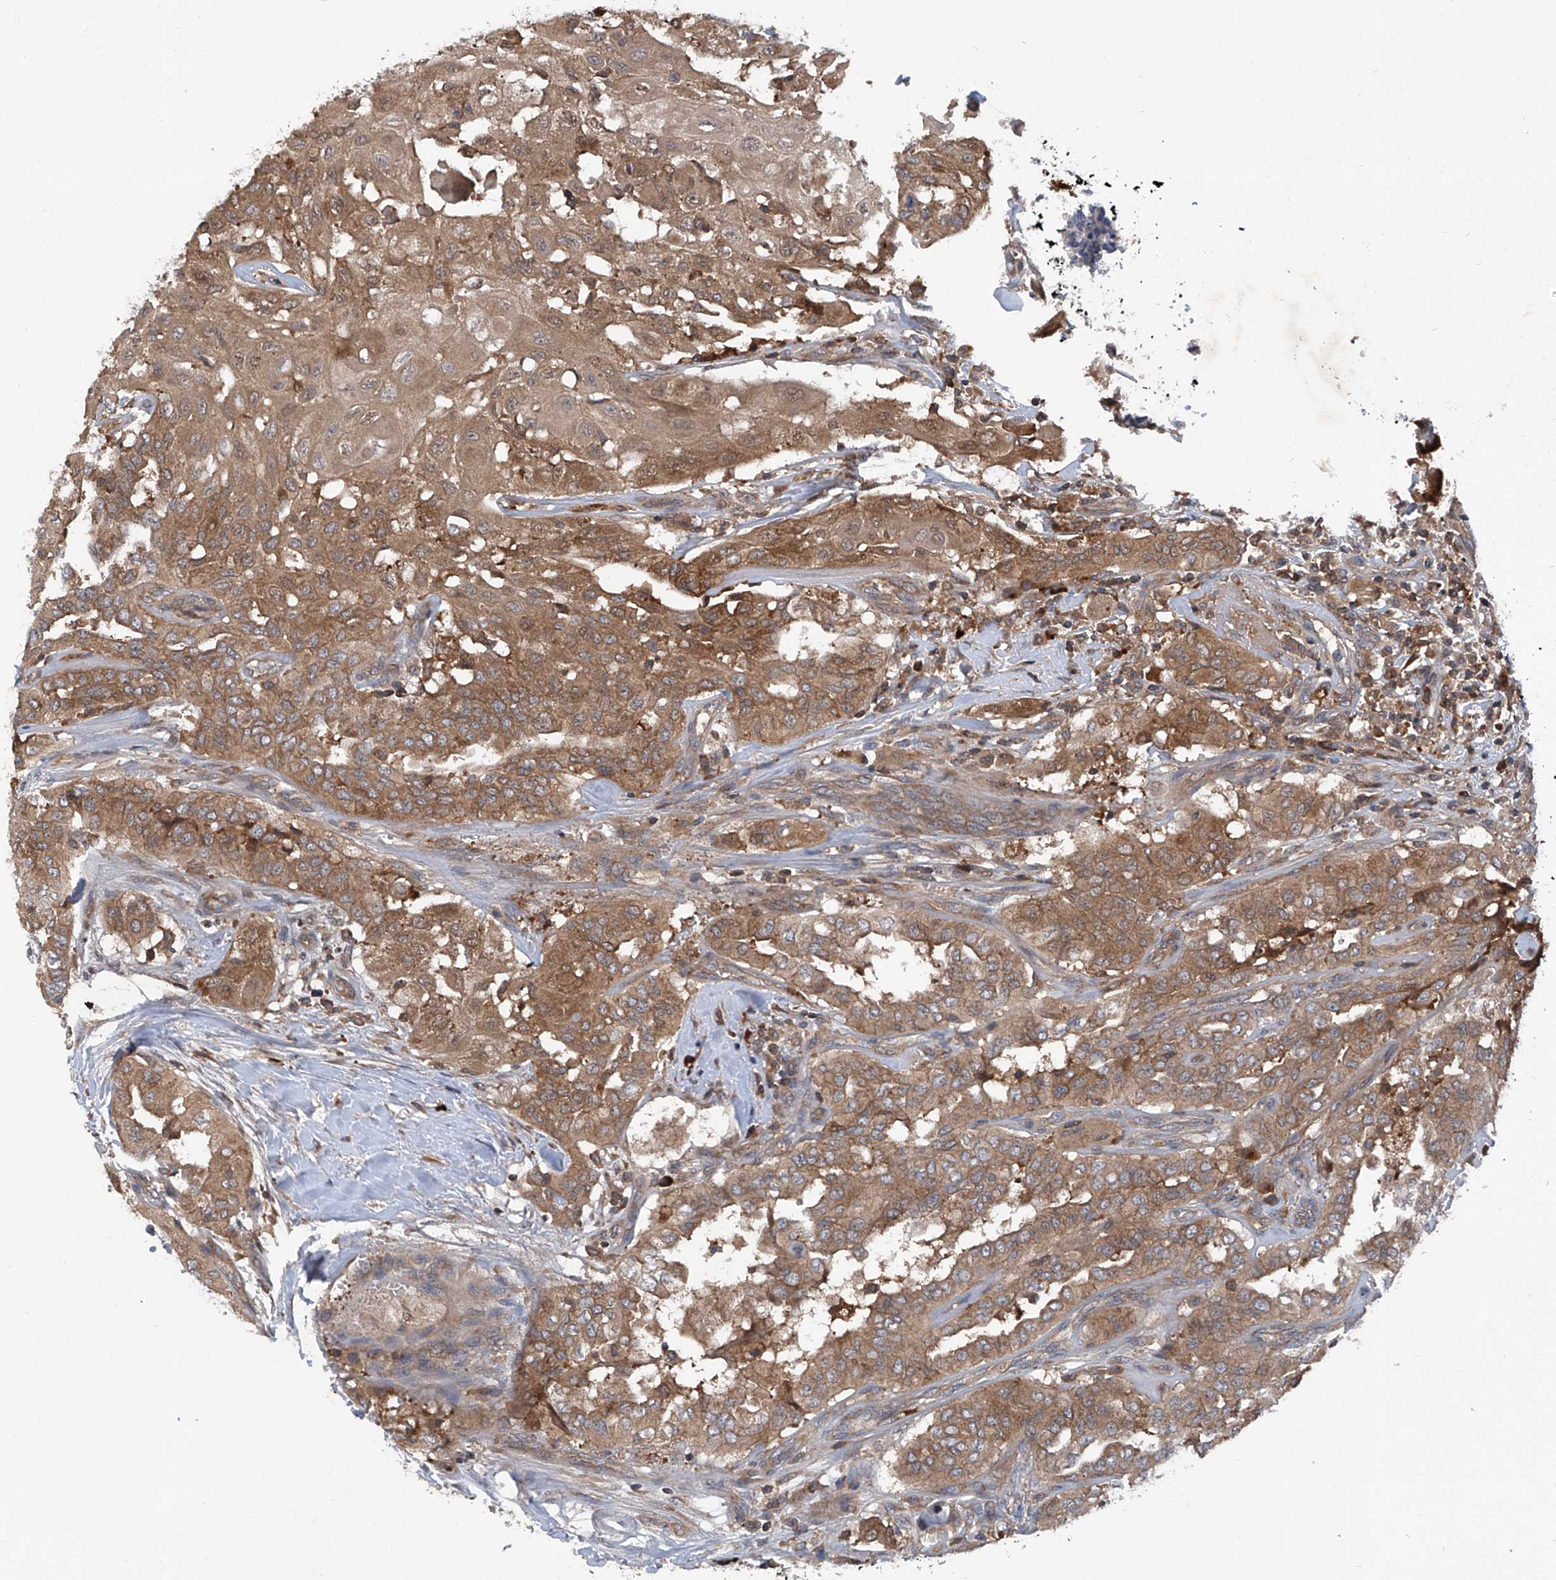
{"staining": {"intensity": "moderate", "quantity": ">75%", "location": "cytoplasmic/membranous"}, "tissue": "thyroid cancer", "cell_type": "Tumor cells", "image_type": "cancer", "snomed": [{"axis": "morphology", "description": "Papillary adenocarcinoma, NOS"}, {"axis": "topography", "description": "Thyroid gland"}], "caption": "An IHC image of tumor tissue is shown. Protein staining in brown labels moderate cytoplasmic/membranous positivity in papillary adenocarcinoma (thyroid) within tumor cells. Immunohistochemistry (ihc) stains the protein of interest in brown and the nuclei are stained blue.", "gene": "ASCC3", "patient": {"sex": "female", "age": 59}}